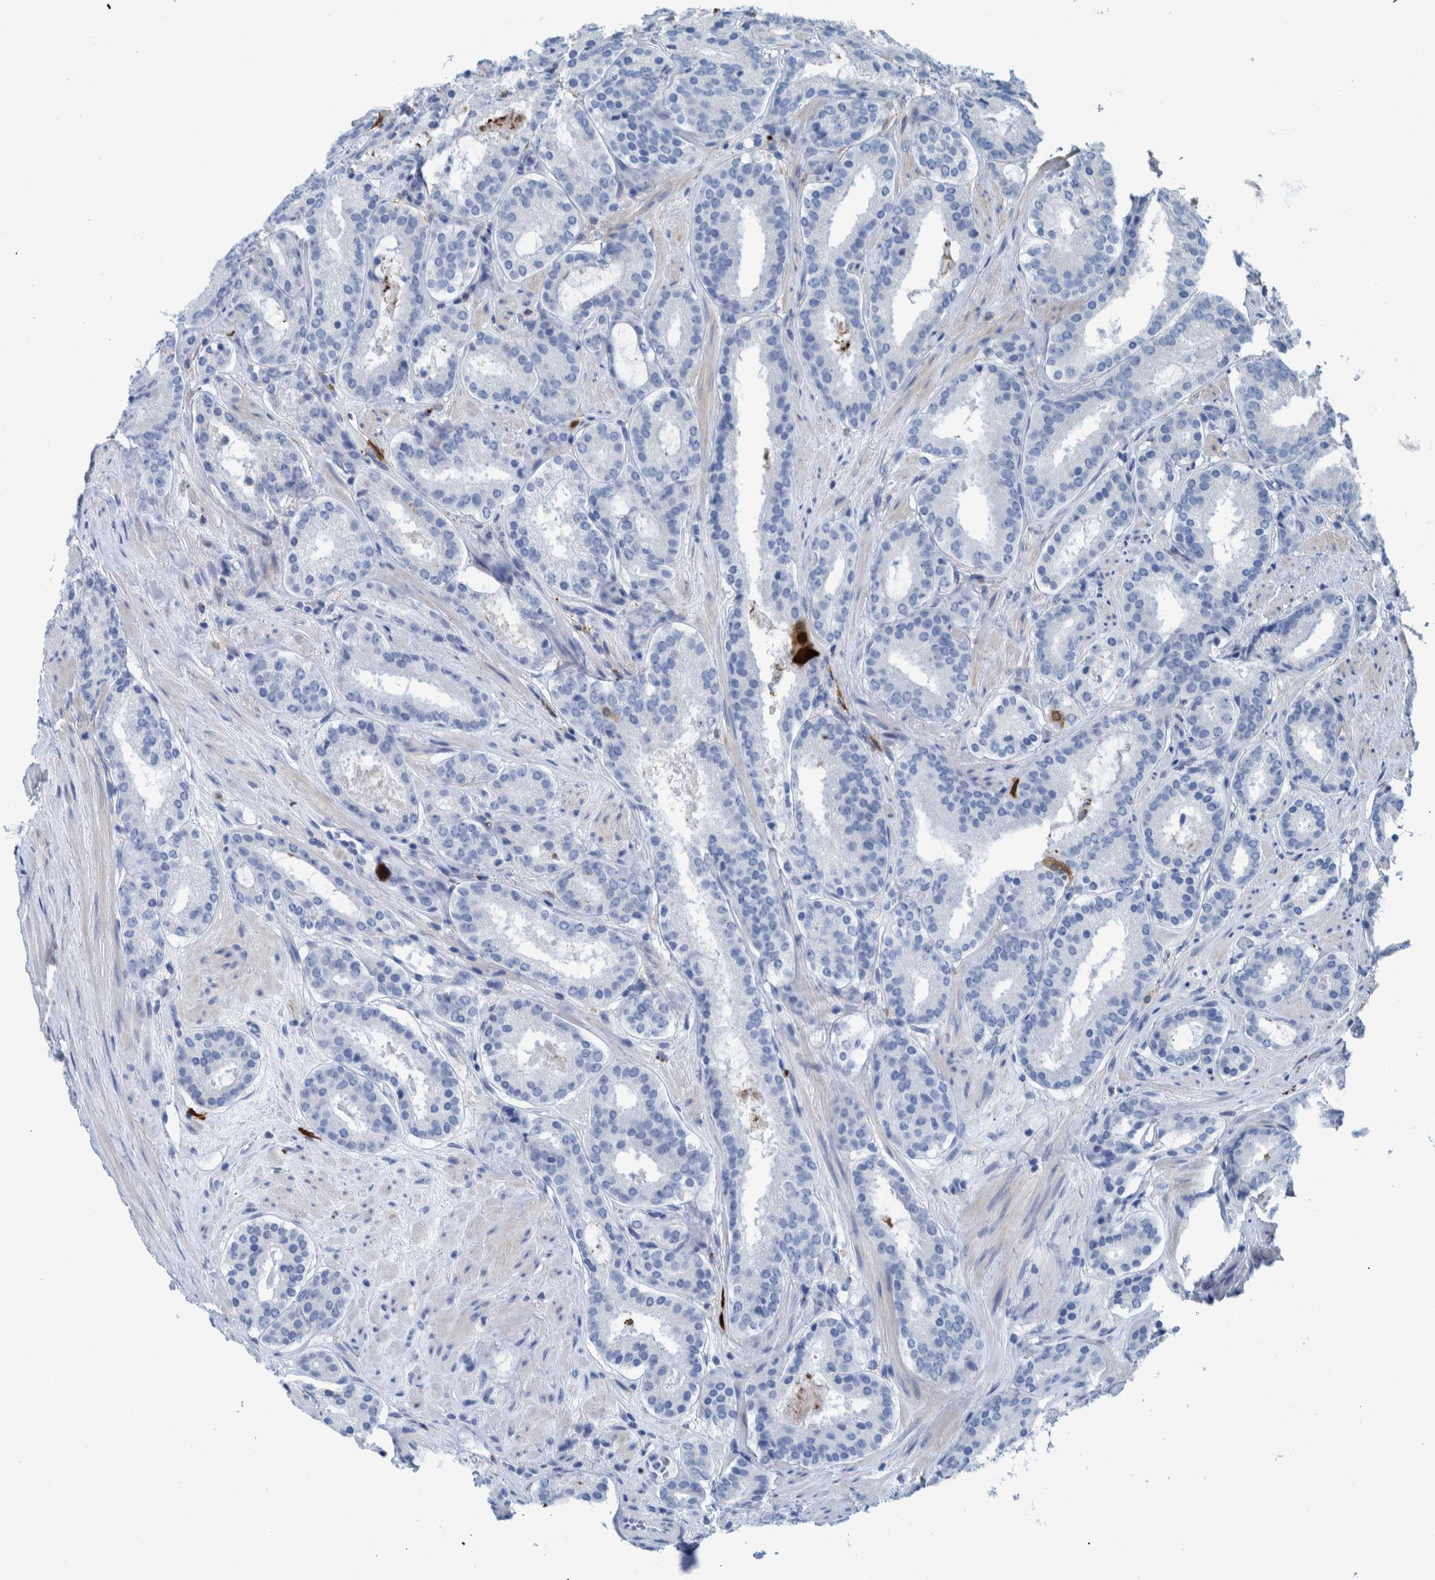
{"staining": {"intensity": "negative", "quantity": "none", "location": "none"}, "tissue": "prostate cancer", "cell_type": "Tumor cells", "image_type": "cancer", "snomed": [{"axis": "morphology", "description": "Adenocarcinoma, Low grade"}, {"axis": "topography", "description": "Prostate"}], "caption": "This photomicrograph is of prostate cancer (low-grade adenocarcinoma) stained with immunohistochemistry (IHC) to label a protein in brown with the nuclei are counter-stained blue. There is no positivity in tumor cells.", "gene": "IDO1", "patient": {"sex": "male", "age": 69}}